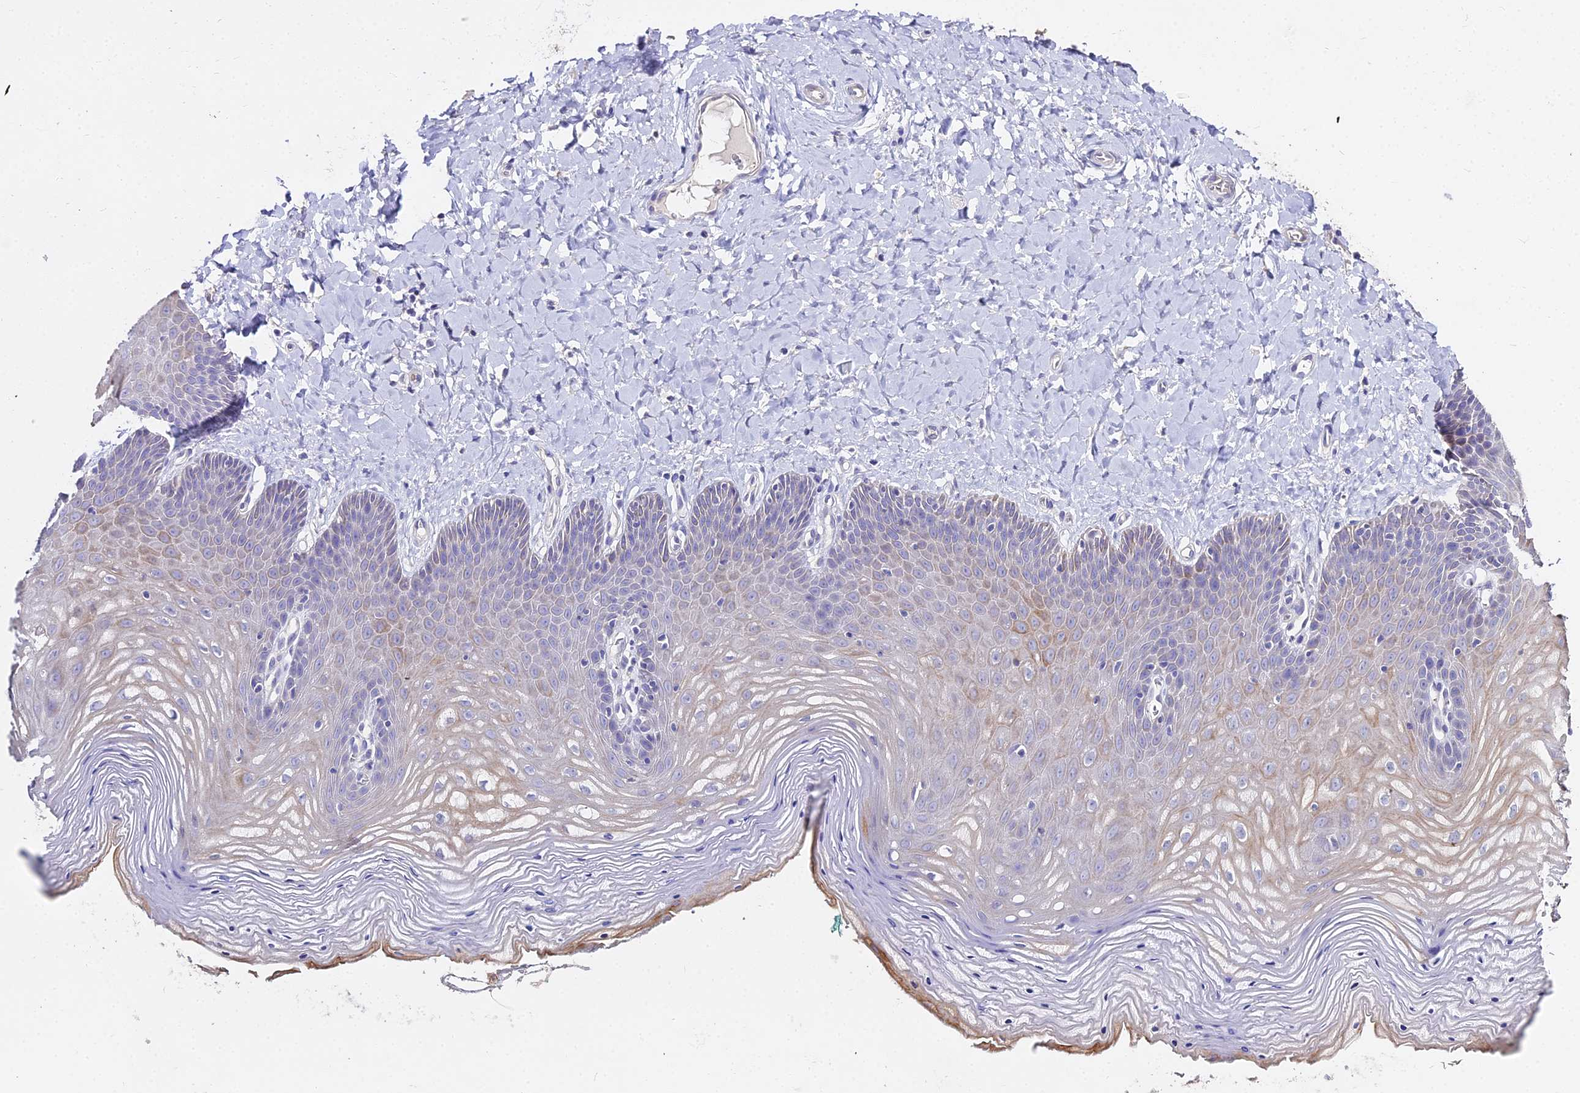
{"staining": {"intensity": "strong", "quantity": "<25%", "location": "cytoplasmic/membranous"}, "tissue": "vagina", "cell_type": "Squamous epithelial cells", "image_type": "normal", "snomed": [{"axis": "morphology", "description": "Normal tissue, NOS"}, {"axis": "topography", "description": "Vagina"}], "caption": "Unremarkable vagina was stained to show a protein in brown. There is medium levels of strong cytoplasmic/membranous positivity in approximately <25% of squamous epithelial cells. (Stains: DAB (3,3'-diaminobenzidine) in brown, nuclei in blue, Microscopy: brightfield microscopy at high magnification).", "gene": "GLYAT", "patient": {"sex": "female", "age": 65}}